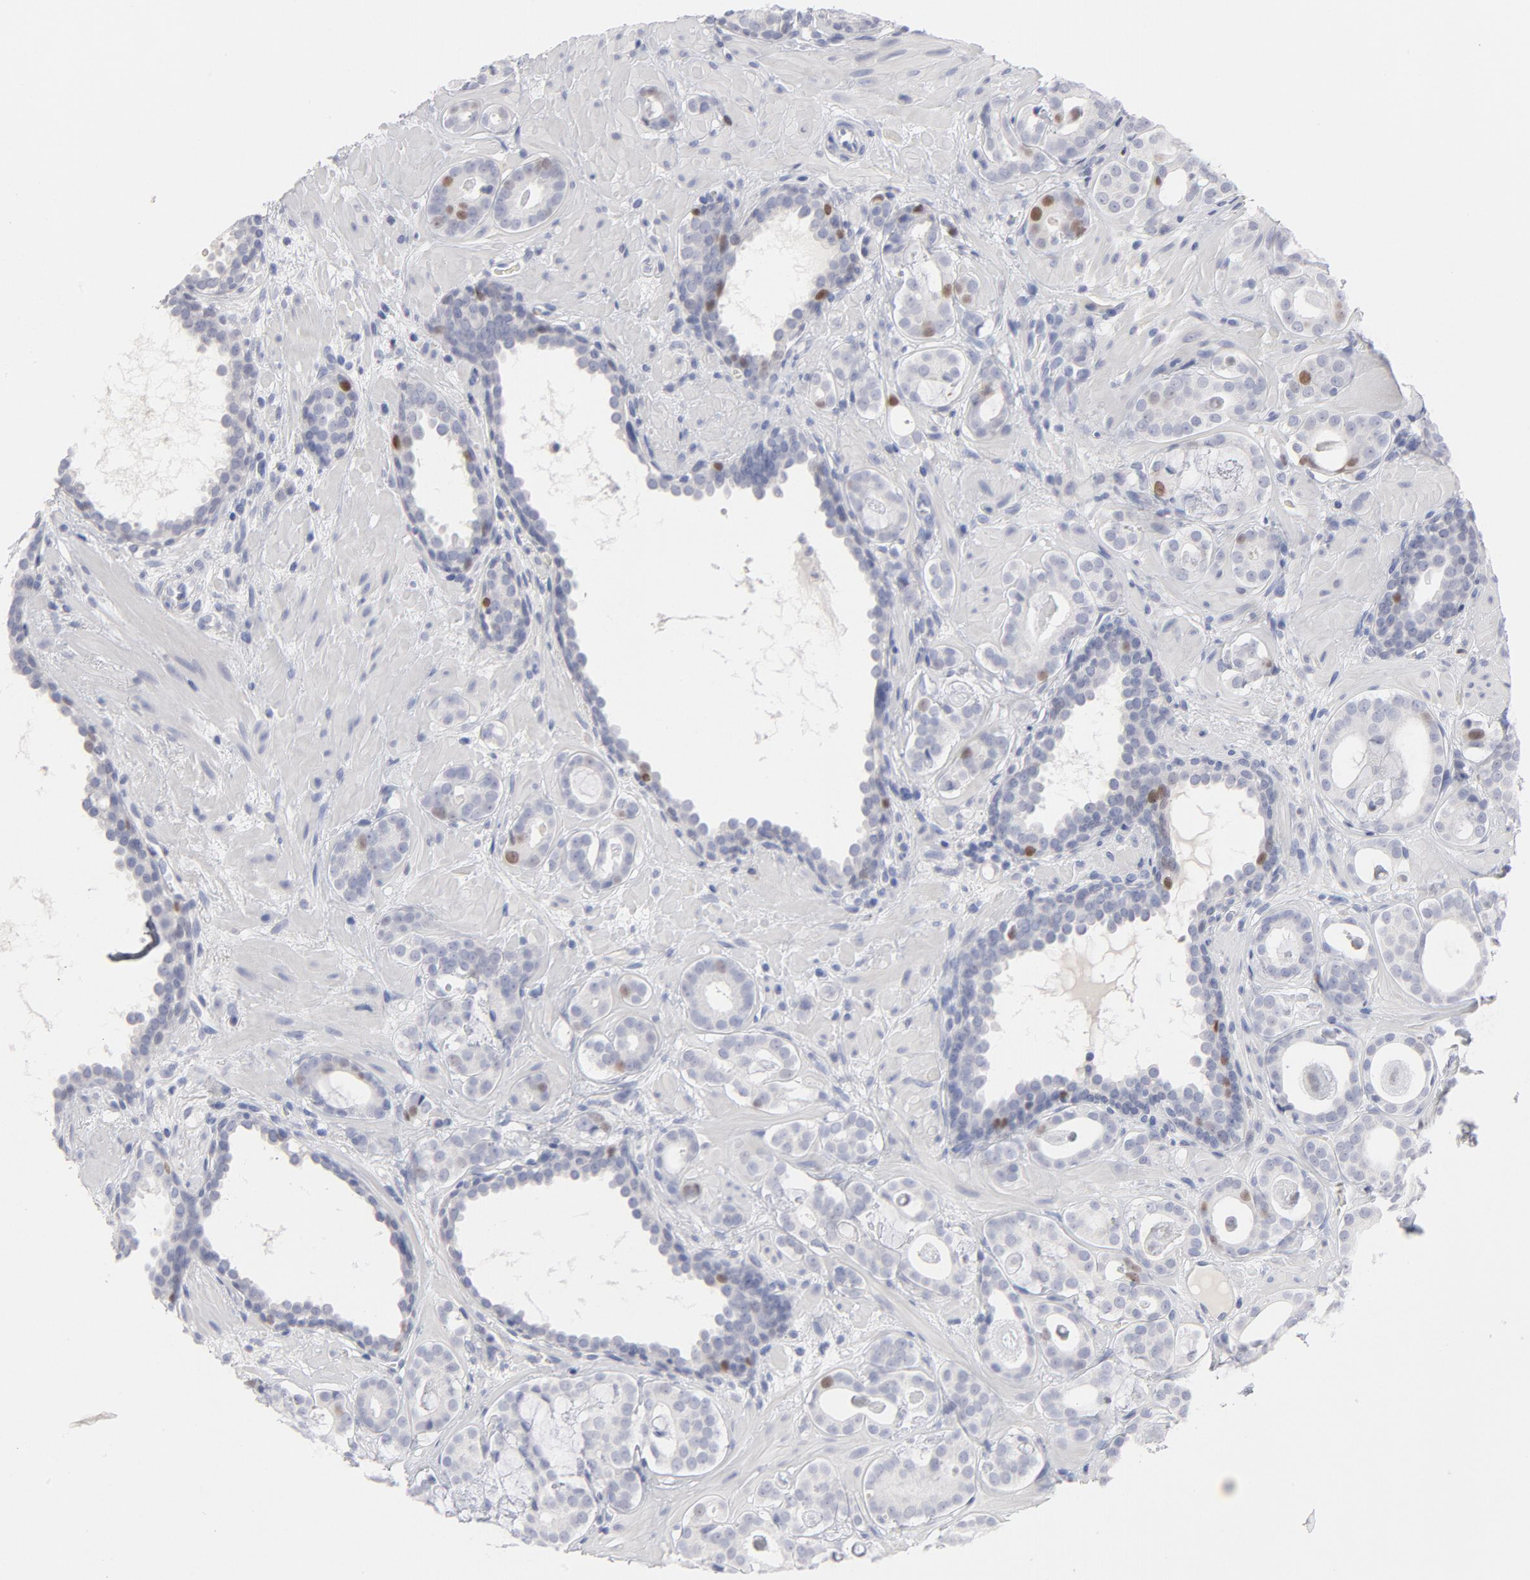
{"staining": {"intensity": "moderate", "quantity": "<25%", "location": "nuclear"}, "tissue": "prostate cancer", "cell_type": "Tumor cells", "image_type": "cancer", "snomed": [{"axis": "morphology", "description": "Adenocarcinoma, Low grade"}, {"axis": "topography", "description": "Prostate"}], "caption": "Adenocarcinoma (low-grade) (prostate) stained with DAB (3,3'-diaminobenzidine) IHC shows low levels of moderate nuclear expression in about <25% of tumor cells.", "gene": "MCM7", "patient": {"sex": "male", "age": 57}}